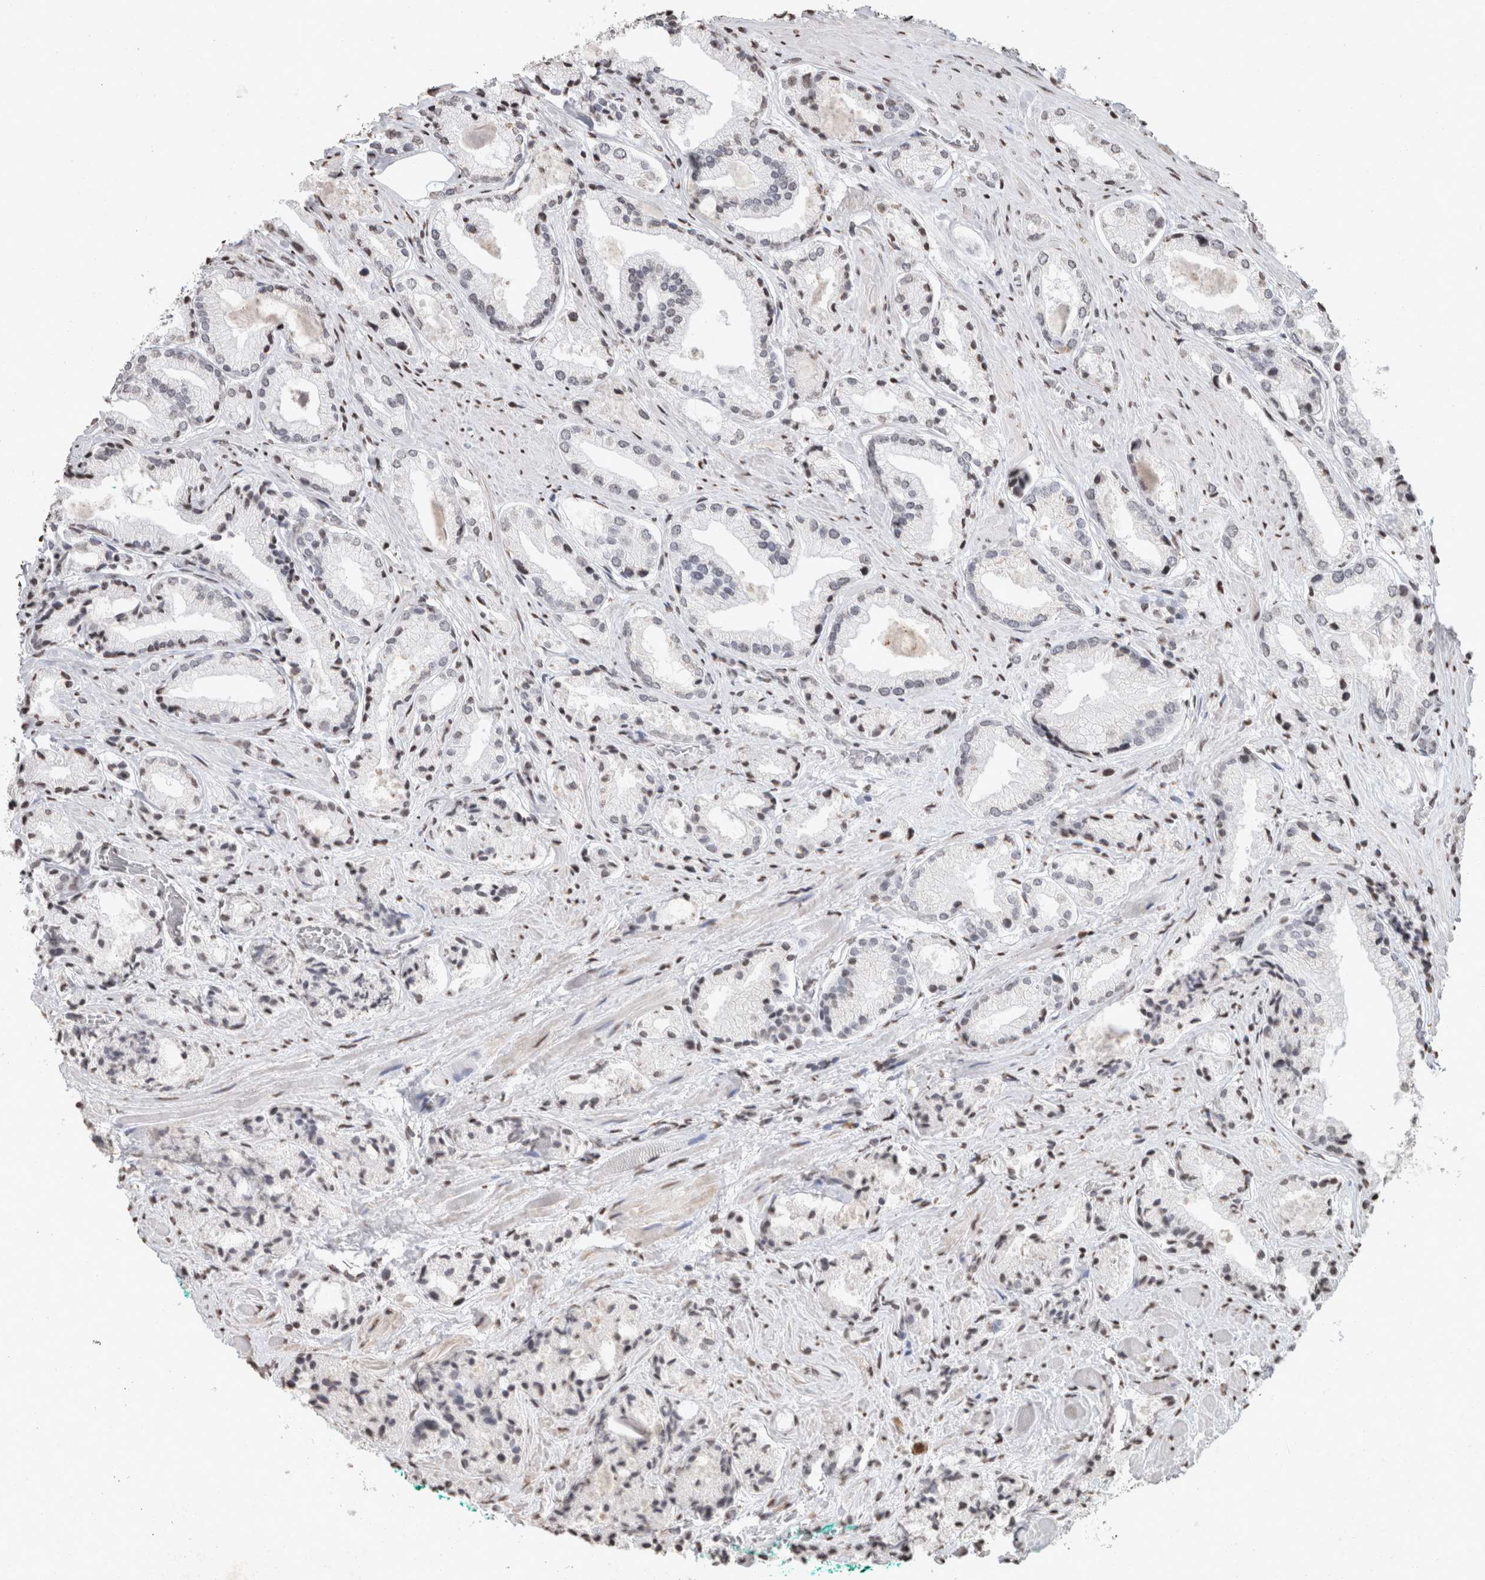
{"staining": {"intensity": "negative", "quantity": "none", "location": "none"}, "tissue": "prostate cancer", "cell_type": "Tumor cells", "image_type": "cancer", "snomed": [{"axis": "morphology", "description": "Adenocarcinoma, Low grade"}, {"axis": "topography", "description": "Prostate"}], "caption": "The histopathology image shows no significant expression in tumor cells of prostate adenocarcinoma (low-grade).", "gene": "CNTN1", "patient": {"sex": "male", "age": 62}}